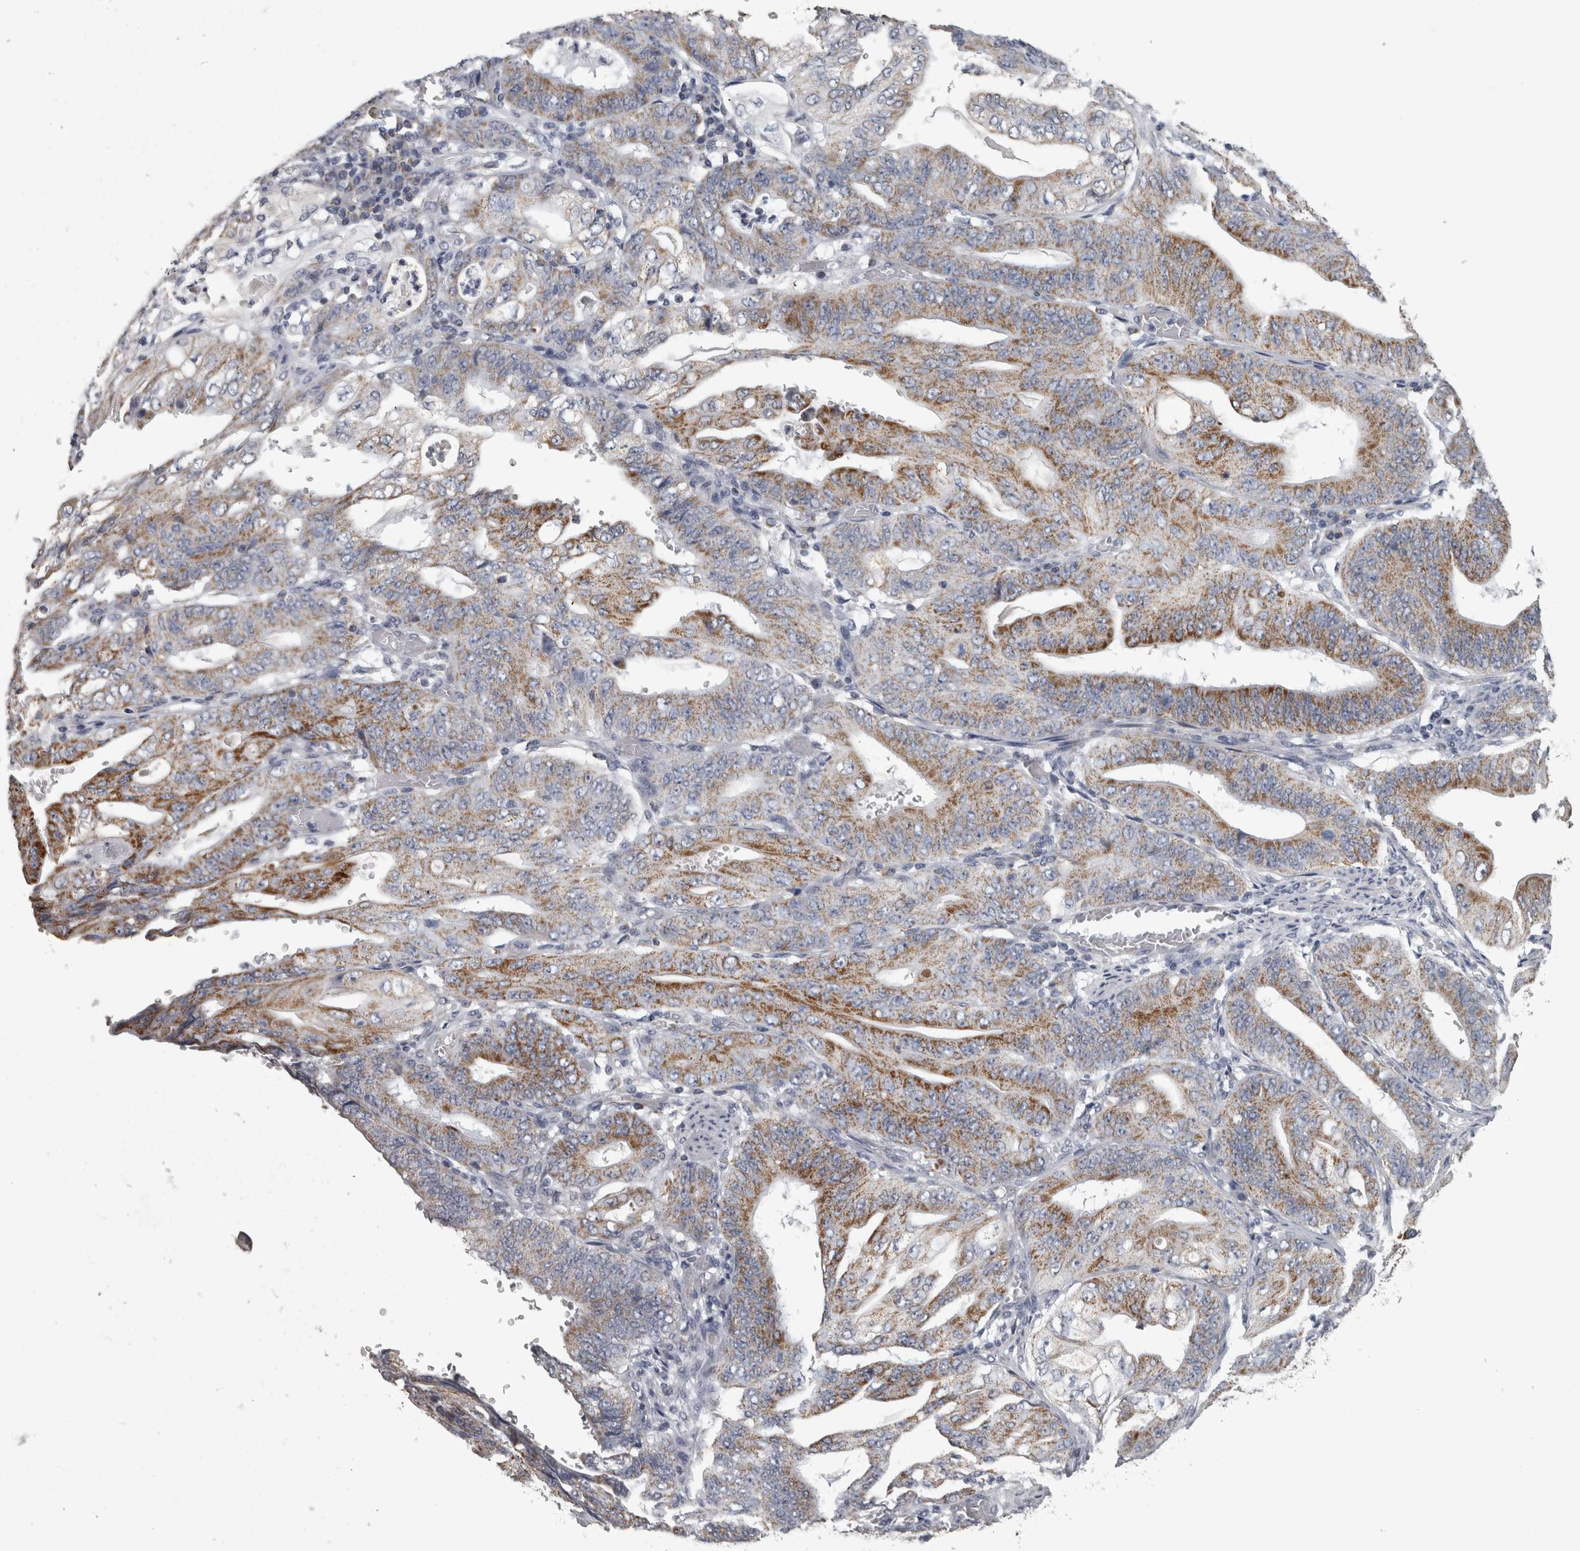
{"staining": {"intensity": "moderate", "quantity": ">75%", "location": "cytoplasmic/membranous"}, "tissue": "stomach cancer", "cell_type": "Tumor cells", "image_type": "cancer", "snomed": [{"axis": "morphology", "description": "Adenocarcinoma, NOS"}, {"axis": "topography", "description": "Stomach"}], "caption": "Immunohistochemistry image of neoplastic tissue: human stomach cancer stained using immunohistochemistry (IHC) shows medium levels of moderate protein expression localized specifically in the cytoplasmic/membranous of tumor cells, appearing as a cytoplasmic/membranous brown color.", "gene": "DBT", "patient": {"sex": "female", "age": 73}}